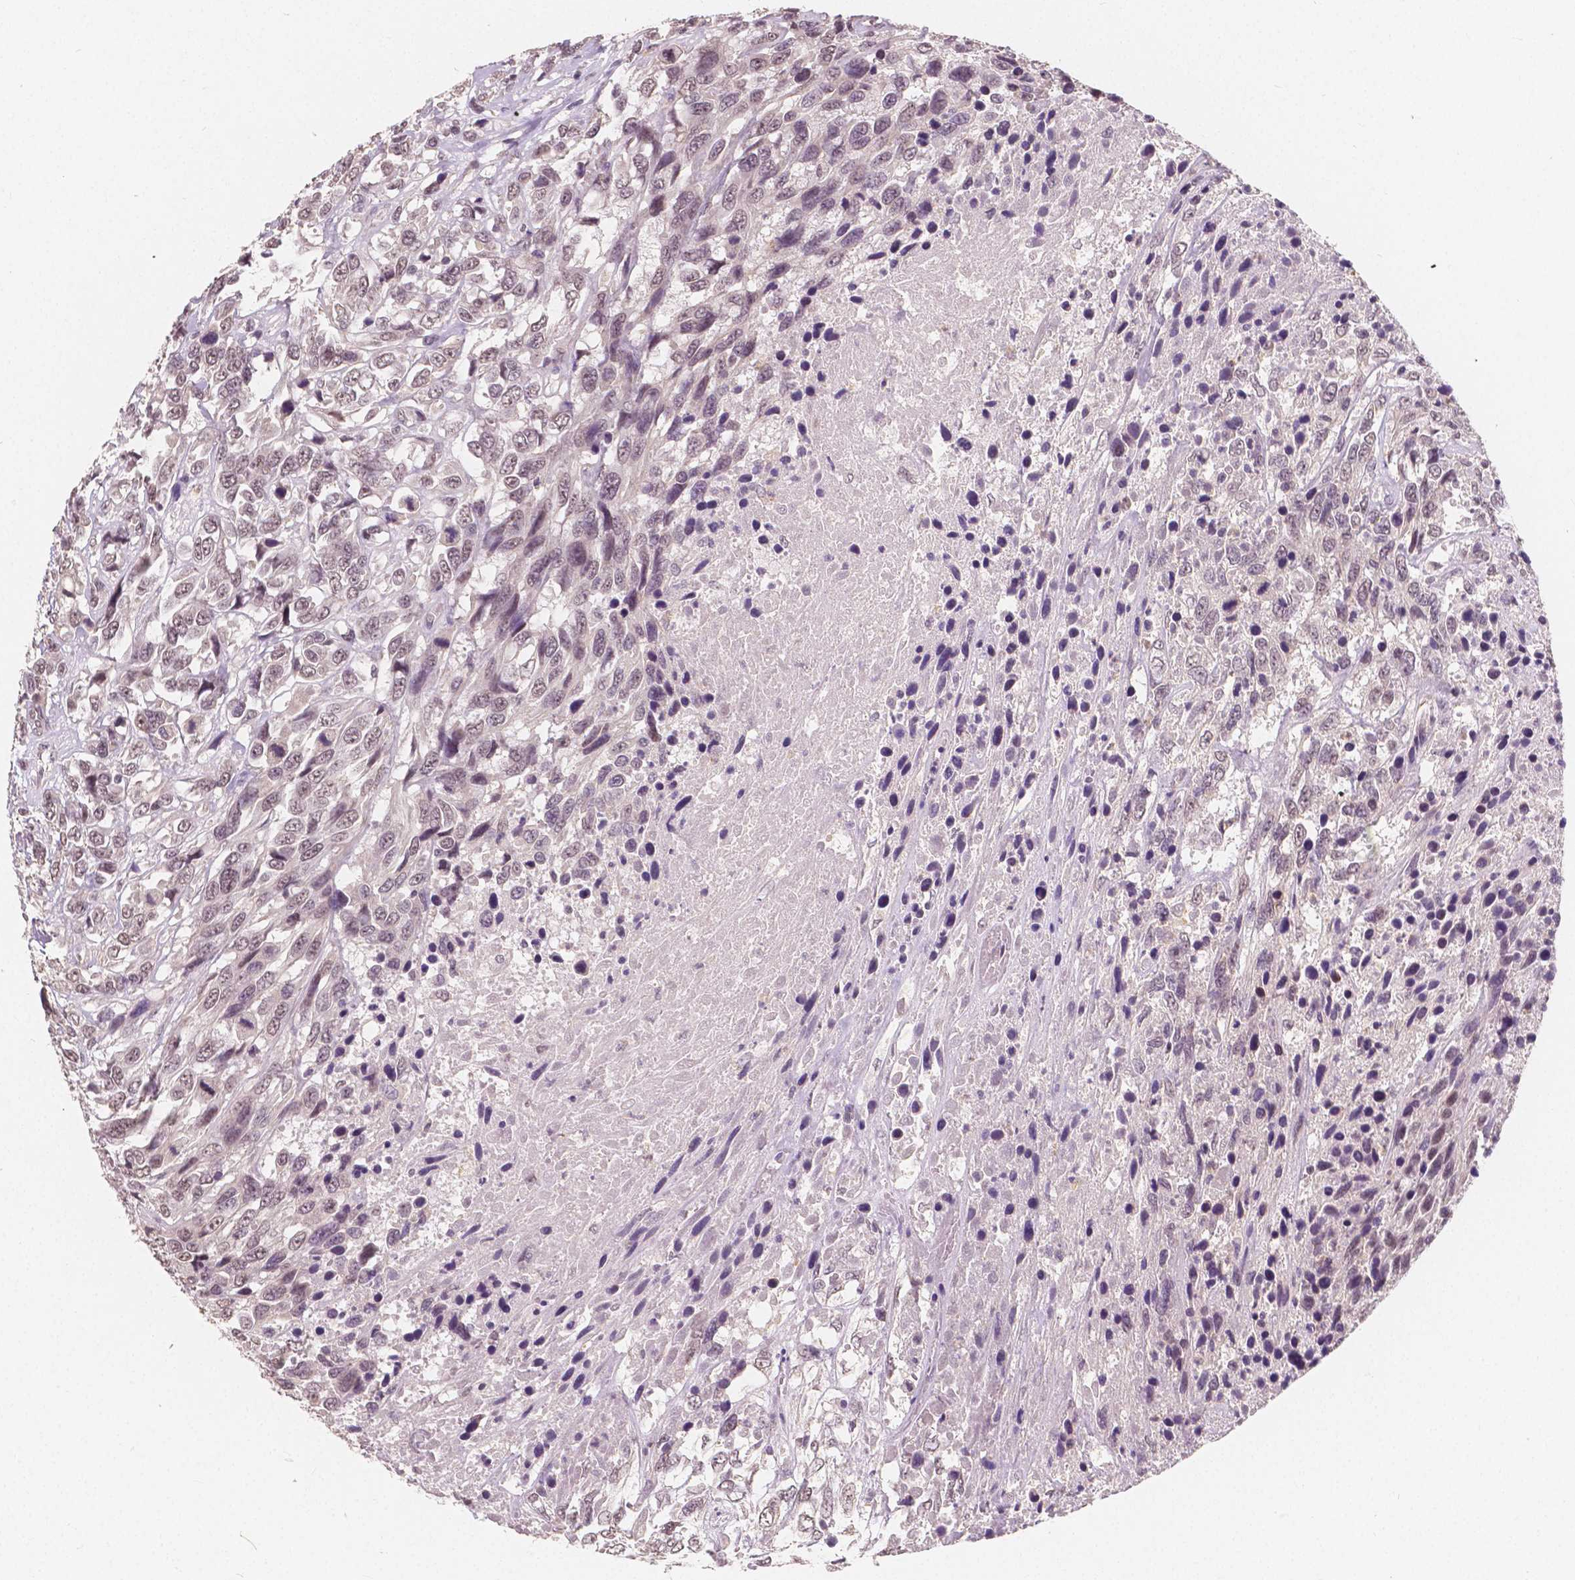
{"staining": {"intensity": "weak", "quantity": "25%-75%", "location": "nuclear"}, "tissue": "urothelial cancer", "cell_type": "Tumor cells", "image_type": "cancer", "snomed": [{"axis": "morphology", "description": "Urothelial carcinoma, High grade"}, {"axis": "topography", "description": "Urinary bladder"}], "caption": "This histopathology image reveals high-grade urothelial carcinoma stained with immunohistochemistry (IHC) to label a protein in brown. The nuclear of tumor cells show weak positivity for the protein. Nuclei are counter-stained blue.", "gene": "NOLC1", "patient": {"sex": "female", "age": 70}}